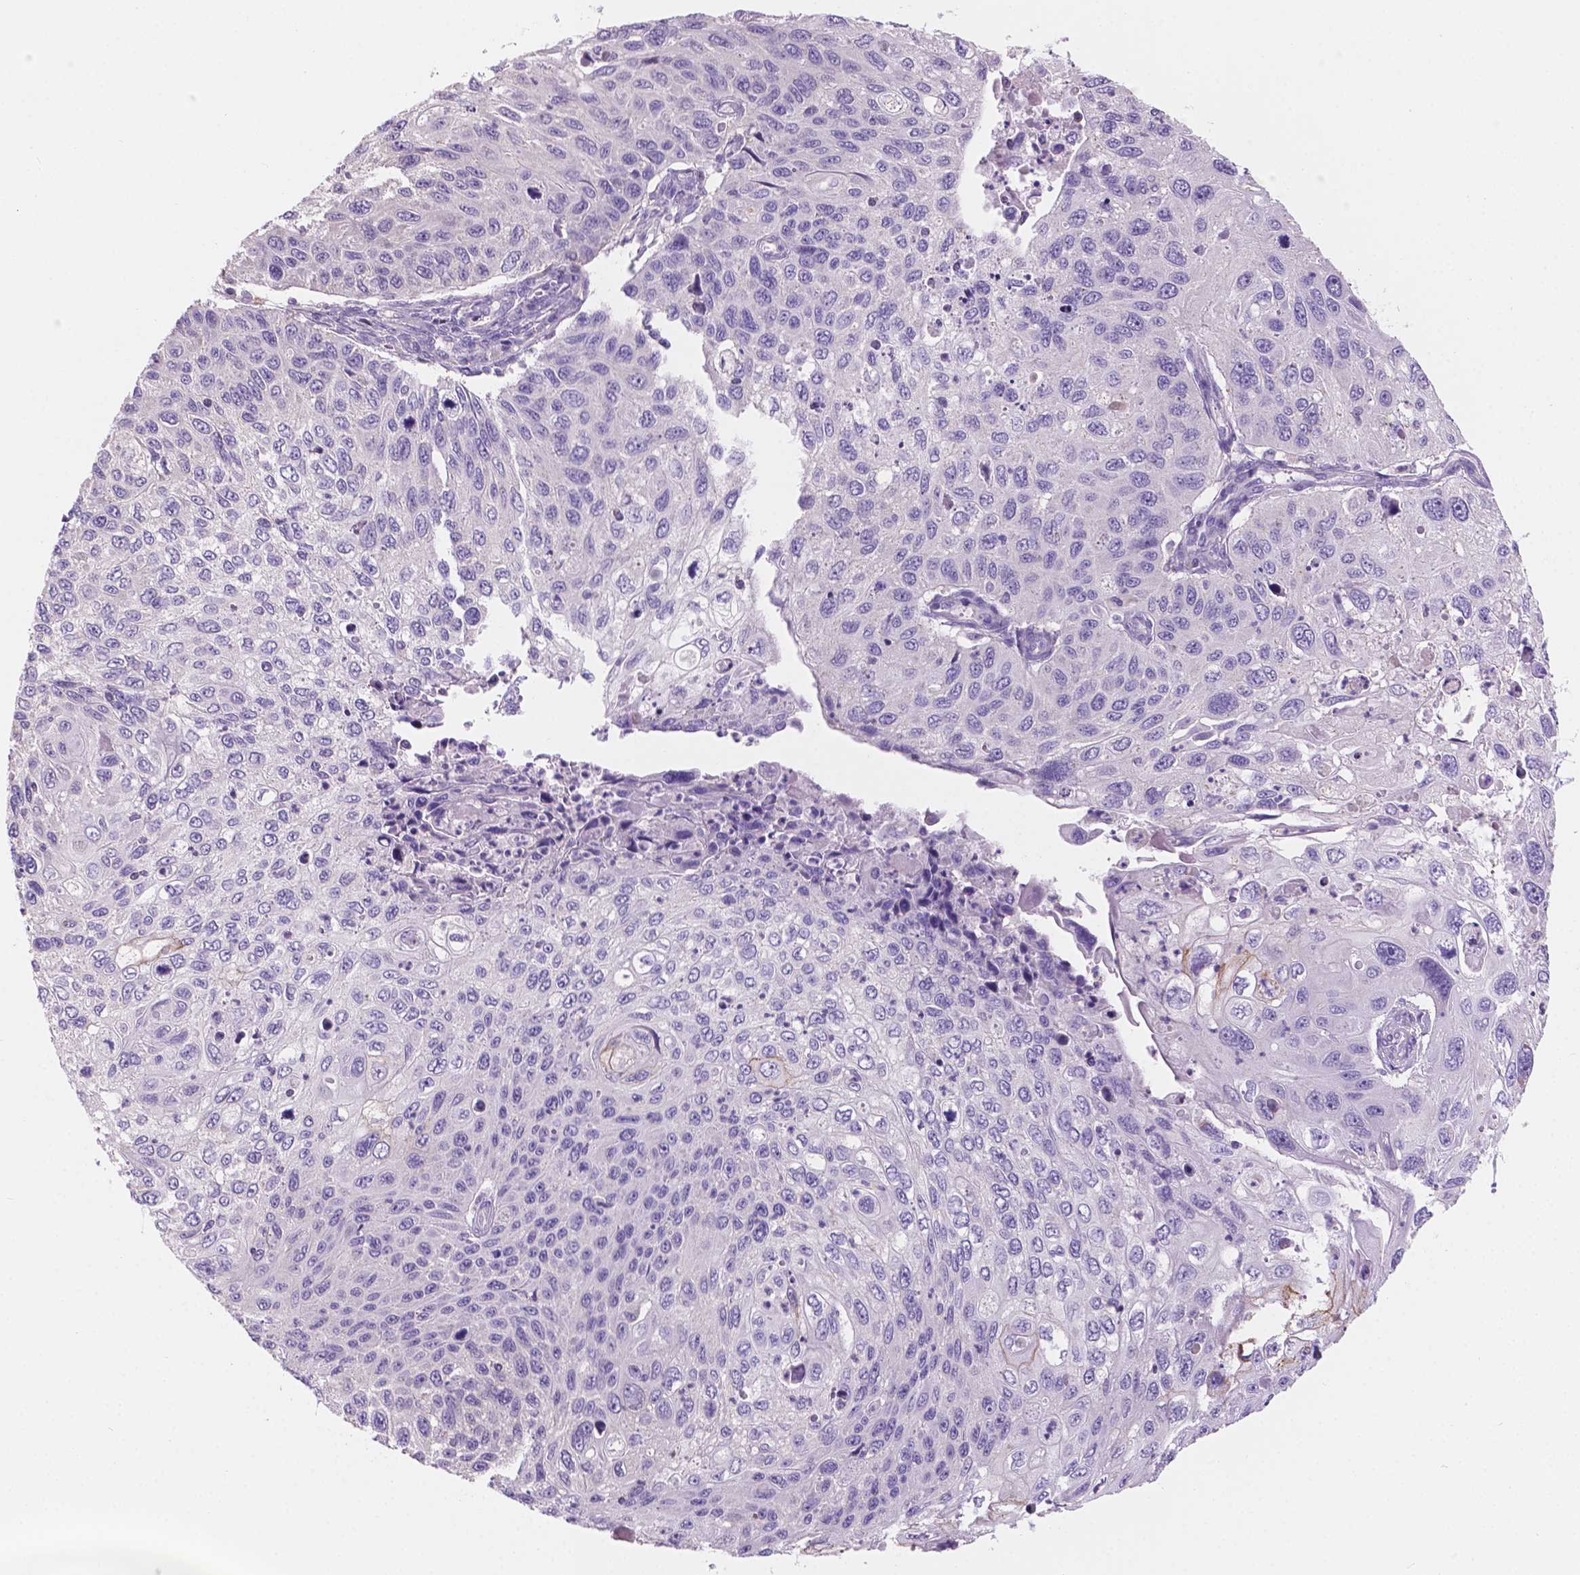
{"staining": {"intensity": "negative", "quantity": "none", "location": "none"}, "tissue": "cervical cancer", "cell_type": "Tumor cells", "image_type": "cancer", "snomed": [{"axis": "morphology", "description": "Squamous cell carcinoma, NOS"}, {"axis": "topography", "description": "Cervix"}], "caption": "Immunohistochemical staining of cervical squamous cell carcinoma shows no significant staining in tumor cells.", "gene": "SBSN", "patient": {"sex": "female", "age": 70}}